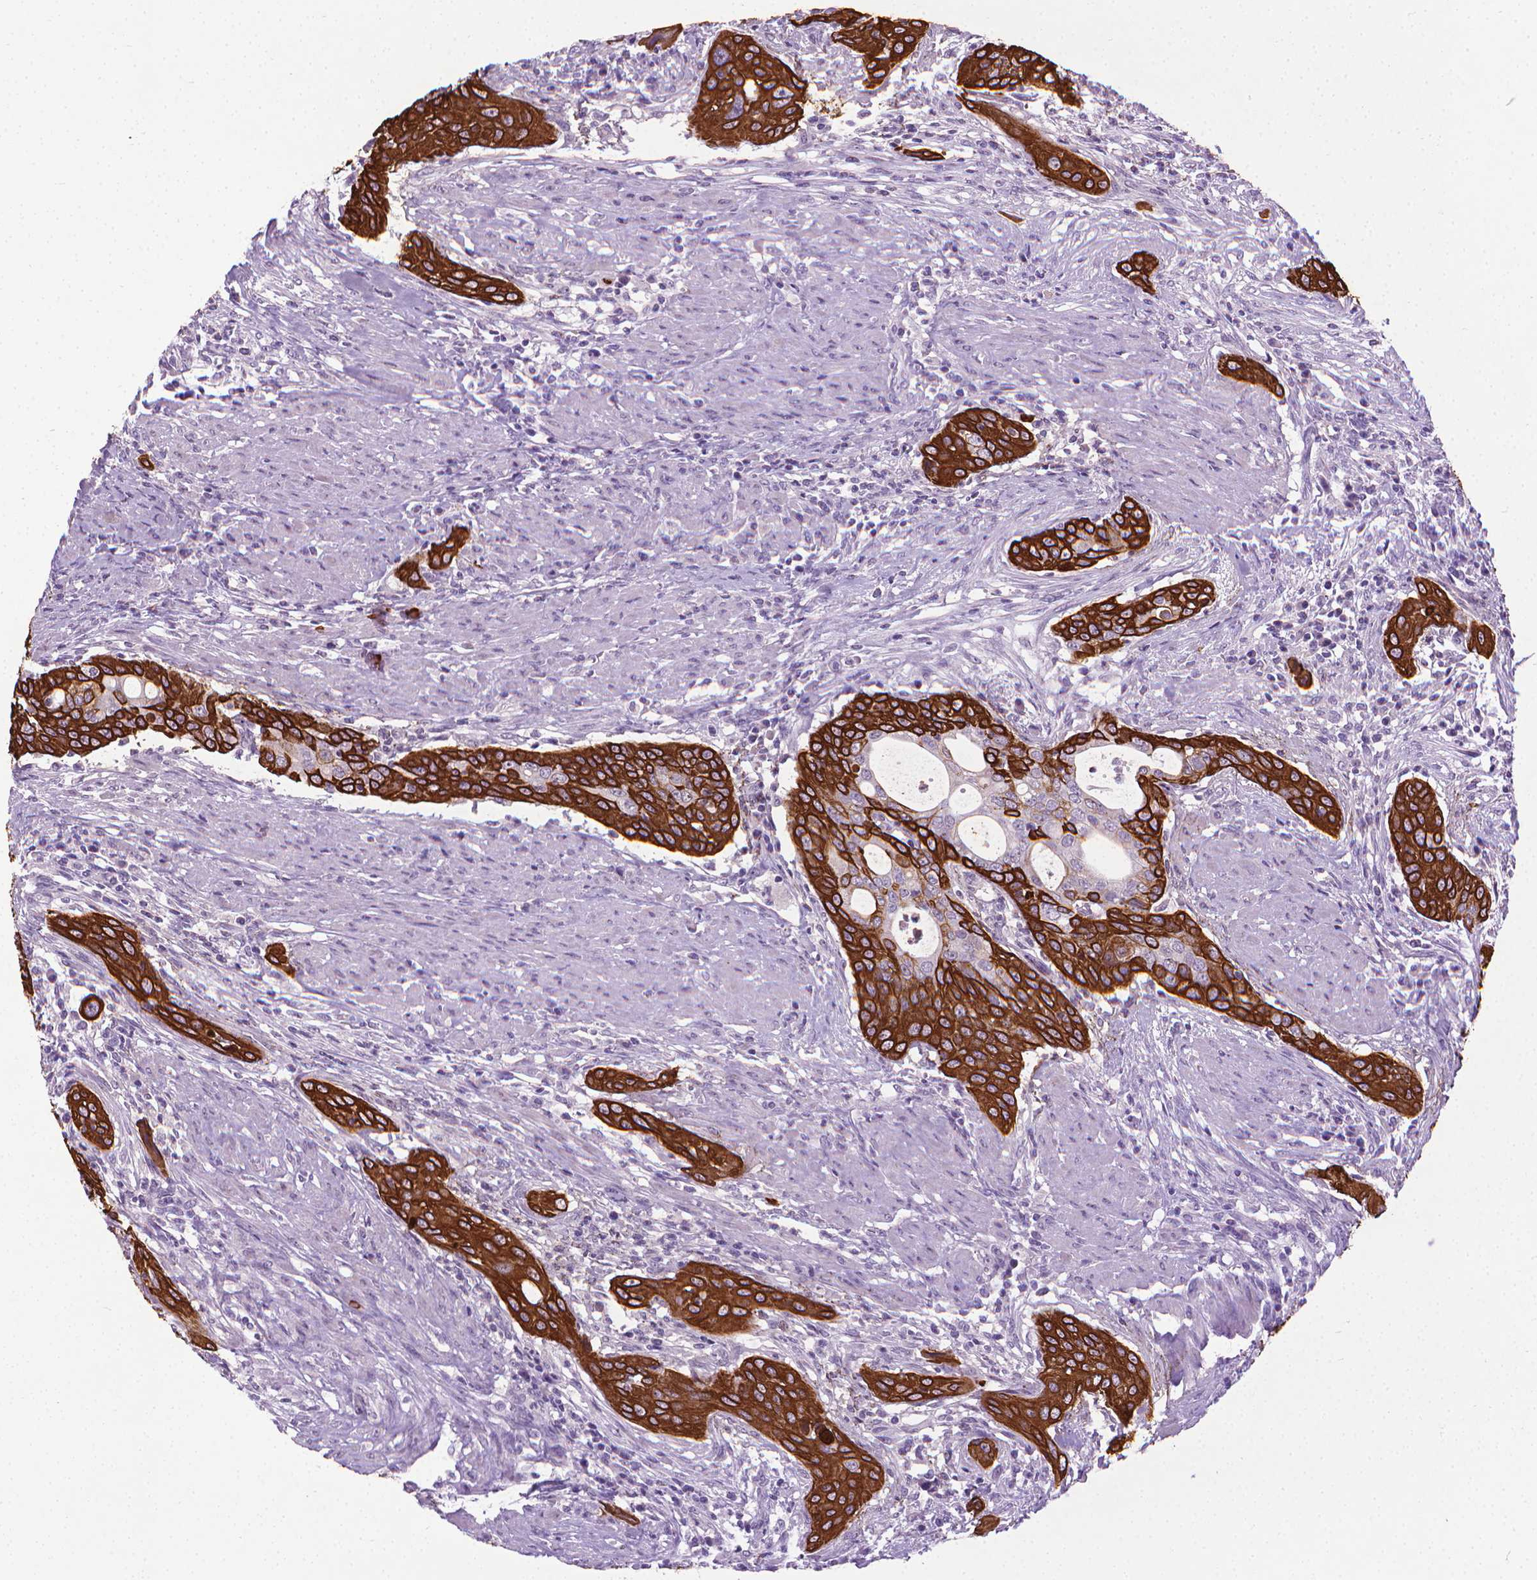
{"staining": {"intensity": "strong", "quantity": ">75%", "location": "cytoplasmic/membranous"}, "tissue": "urothelial cancer", "cell_type": "Tumor cells", "image_type": "cancer", "snomed": [{"axis": "morphology", "description": "Urothelial carcinoma, High grade"}, {"axis": "topography", "description": "Urinary bladder"}], "caption": "Approximately >75% of tumor cells in urothelial cancer exhibit strong cytoplasmic/membranous protein positivity as visualized by brown immunohistochemical staining.", "gene": "KRT5", "patient": {"sex": "male", "age": 82}}